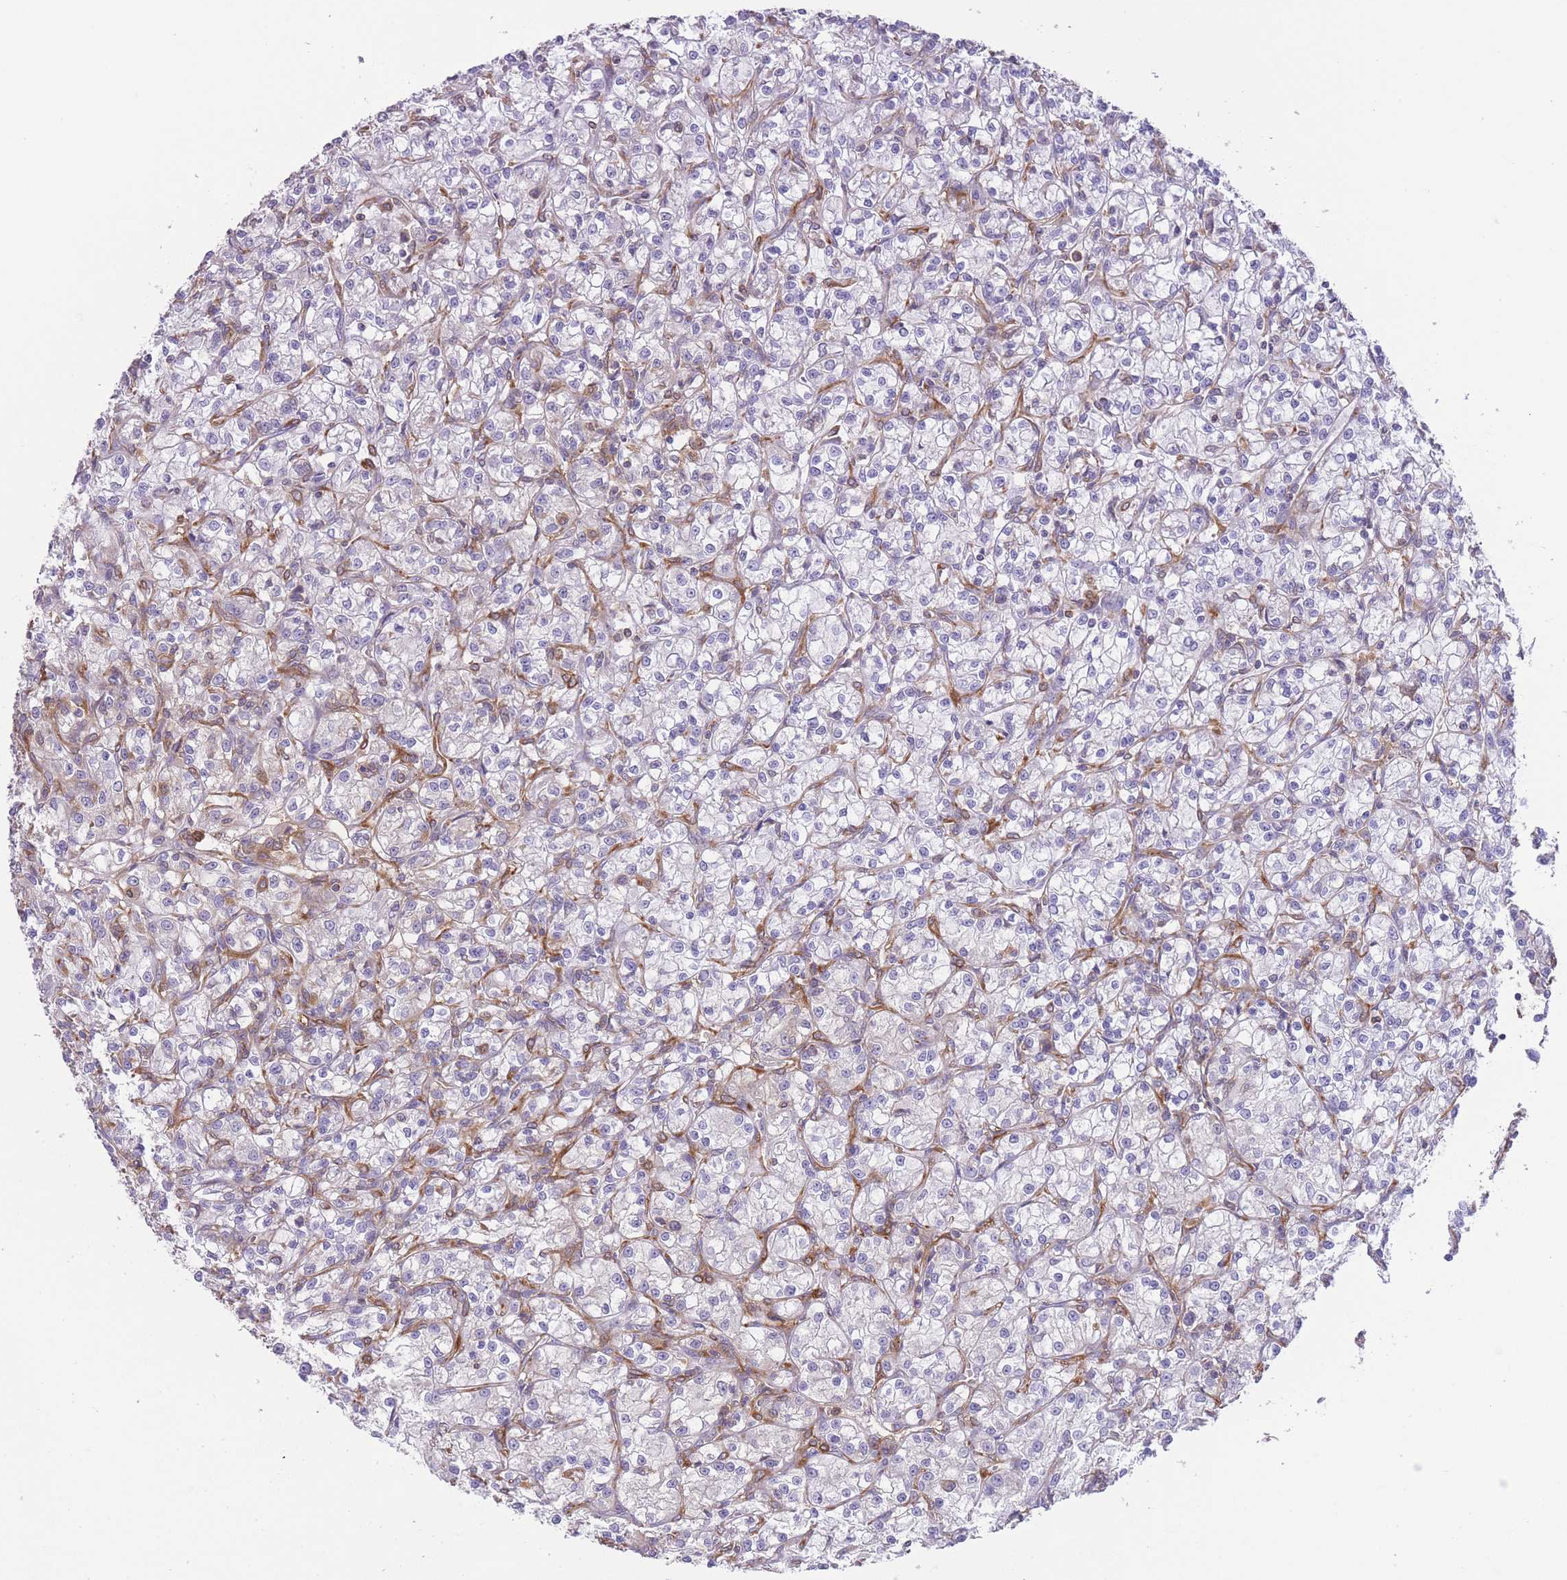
{"staining": {"intensity": "negative", "quantity": "none", "location": "none"}, "tissue": "renal cancer", "cell_type": "Tumor cells", "image_type": "cancer", "snomed": [{"axis": "morphology", "description": "Adenocarcinoma, NOS"}, {"axis": "topography", "description": "Kidney"}], "caption": "The micrograph demonstrates no staining of tumor cells in renal cancer (adenocarcinoma). (Stains: DAB (3,3'-diaminobenzidine) IHC with hematoxylin counter stain, Microscopy: brightfield microscopy at high magnification).", "gene": "PRKAR1A", "patient": {"sex": "female", "age": 59}}